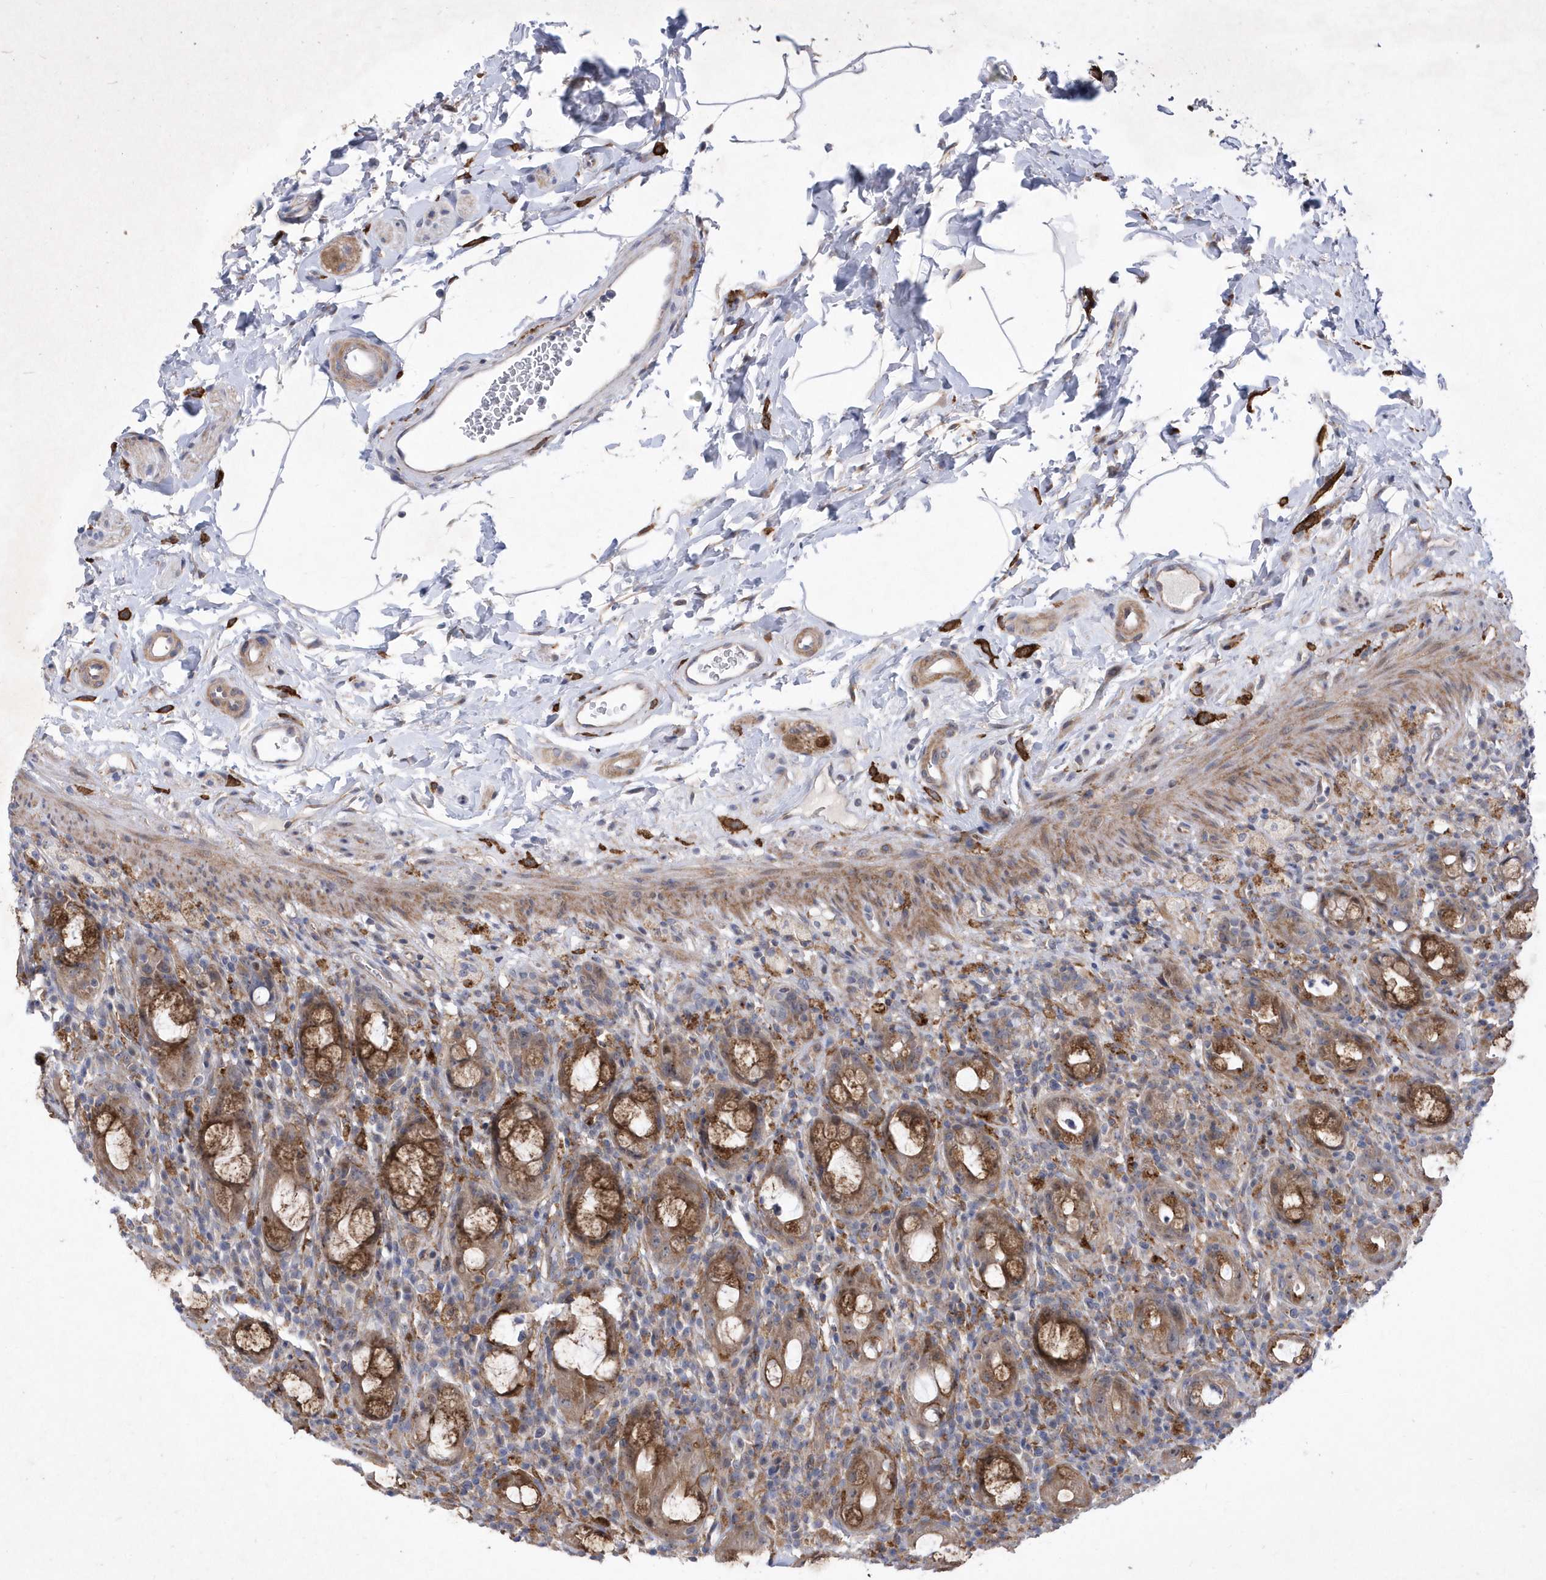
{"staining": {"intensity": "moderate", "quantity": ">75%", "location": "cytoplasmic/membranous"}, "tissue": "rectum", "cell_type": "Glandular cells", "image_type": "normal", "snomed": [{"axis": "morphology", "description": "Normal tissue, NOS"}, {"axis": "topography", "description": "Rectum"}], "caption": "Immunohistochemical staining of unremarkable rectum shows moderate cytoplasmic/membranous protein positivity in approximately >75% of glandular cells. The staining was performed using DAB (3,3'-diaminobenzidine) to visualize the protein expression in brown, while the nuclei were stained in blue with hematoxylin (Magnification: 20x).", "gene": "LONRF2", "patient": {"sex": "male", "age": 44}}